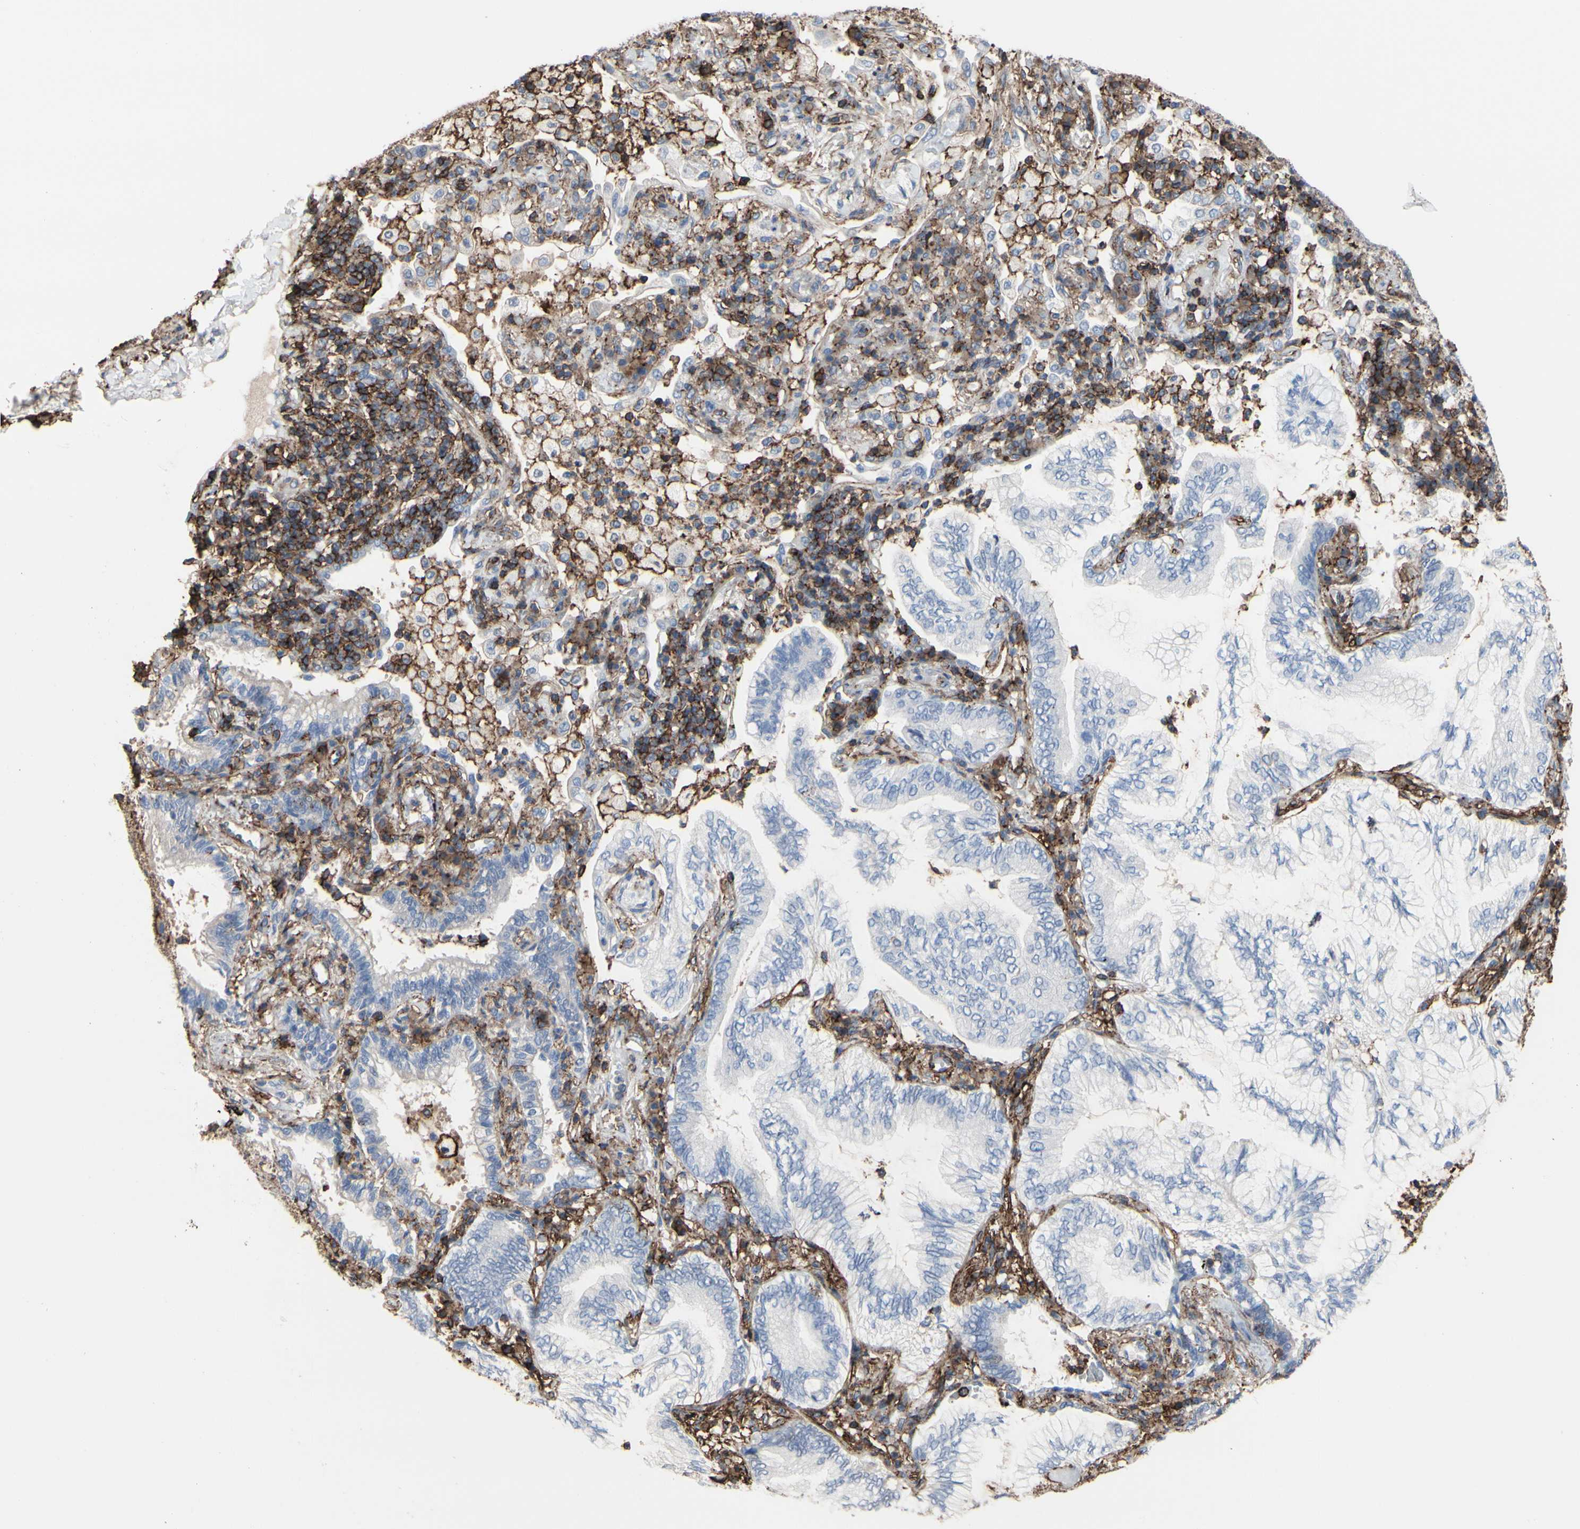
{"staining": {"intensity": "negative", "quantity": "none", "location": "none"}, "tissue": "lung cancer", "cell_type": "Tumor cells", "image_type": "cancer", "snomed": [{"axis": "morphology", "description": "Normal tissue, NOS"}, {"axis": "morphology", "description": "Adenocarcinoma, NOS"}, {"axis": "topography", "description": "Bronchus"}, {"axis": "topography", "description": "Lung"}], "caption": "An immunohistochemistry photomicrograph of lung cancer (adenocarcinoma) is shown. There is no staining in tumor cells of lung cancer (adenocarcinoma).", "gene": "ANXA6", "patient": {"sex": "female", "age": 70}}